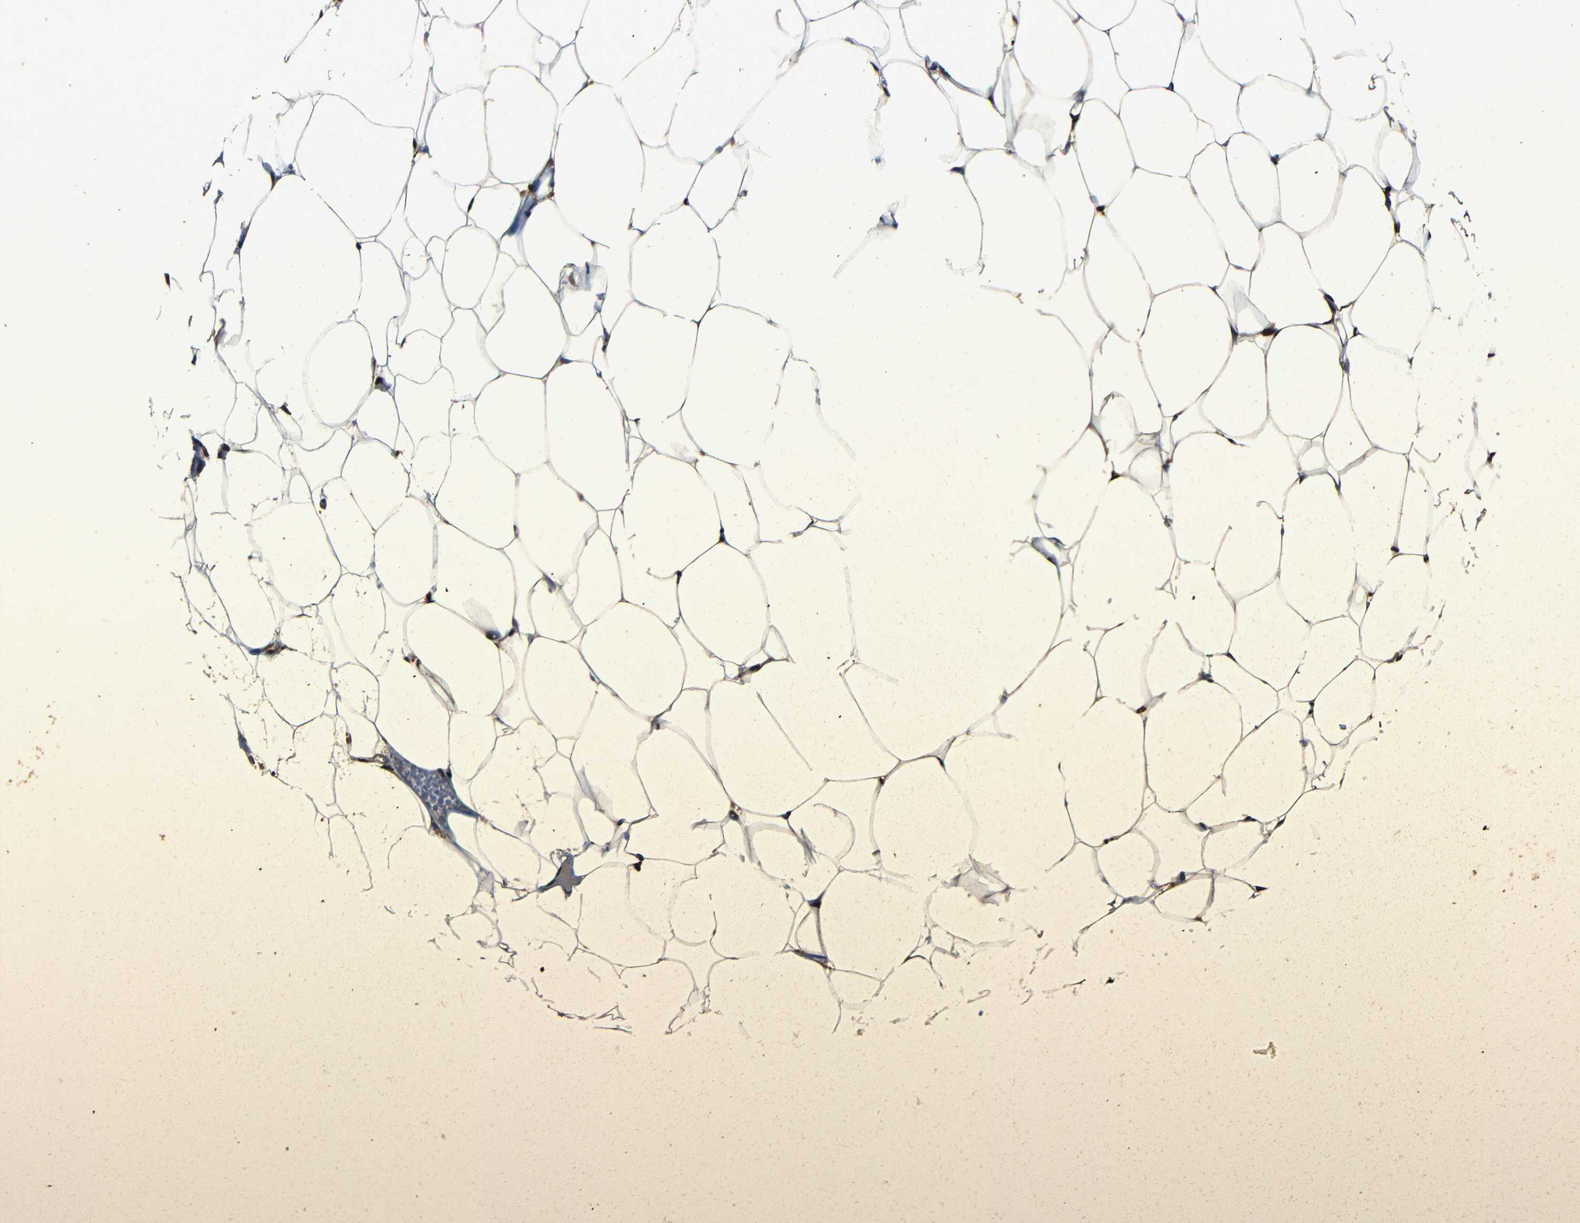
{"staining": {"intensity": "strong", "quantity": ">75%", "location": "nuclear"}, "tissue": "adipose tissue", "cell_type": "Adipocytes", "image_type": "normal", "snomed": [{"axis": "morphology", "description": "Normal tissue, NOS"}, {"axis": "topography", "description": "Breast"}, {"axis": "topography", "description": "Adipose tissue"}], "caption": "Immunohistochemistry (IHC) of benign adipose tissue reveals high levels of strong nuclear staining in approximately >75% of adipocytes.", "gene": "NCBP3", "patient": {"sex": "female", "age": 25}}